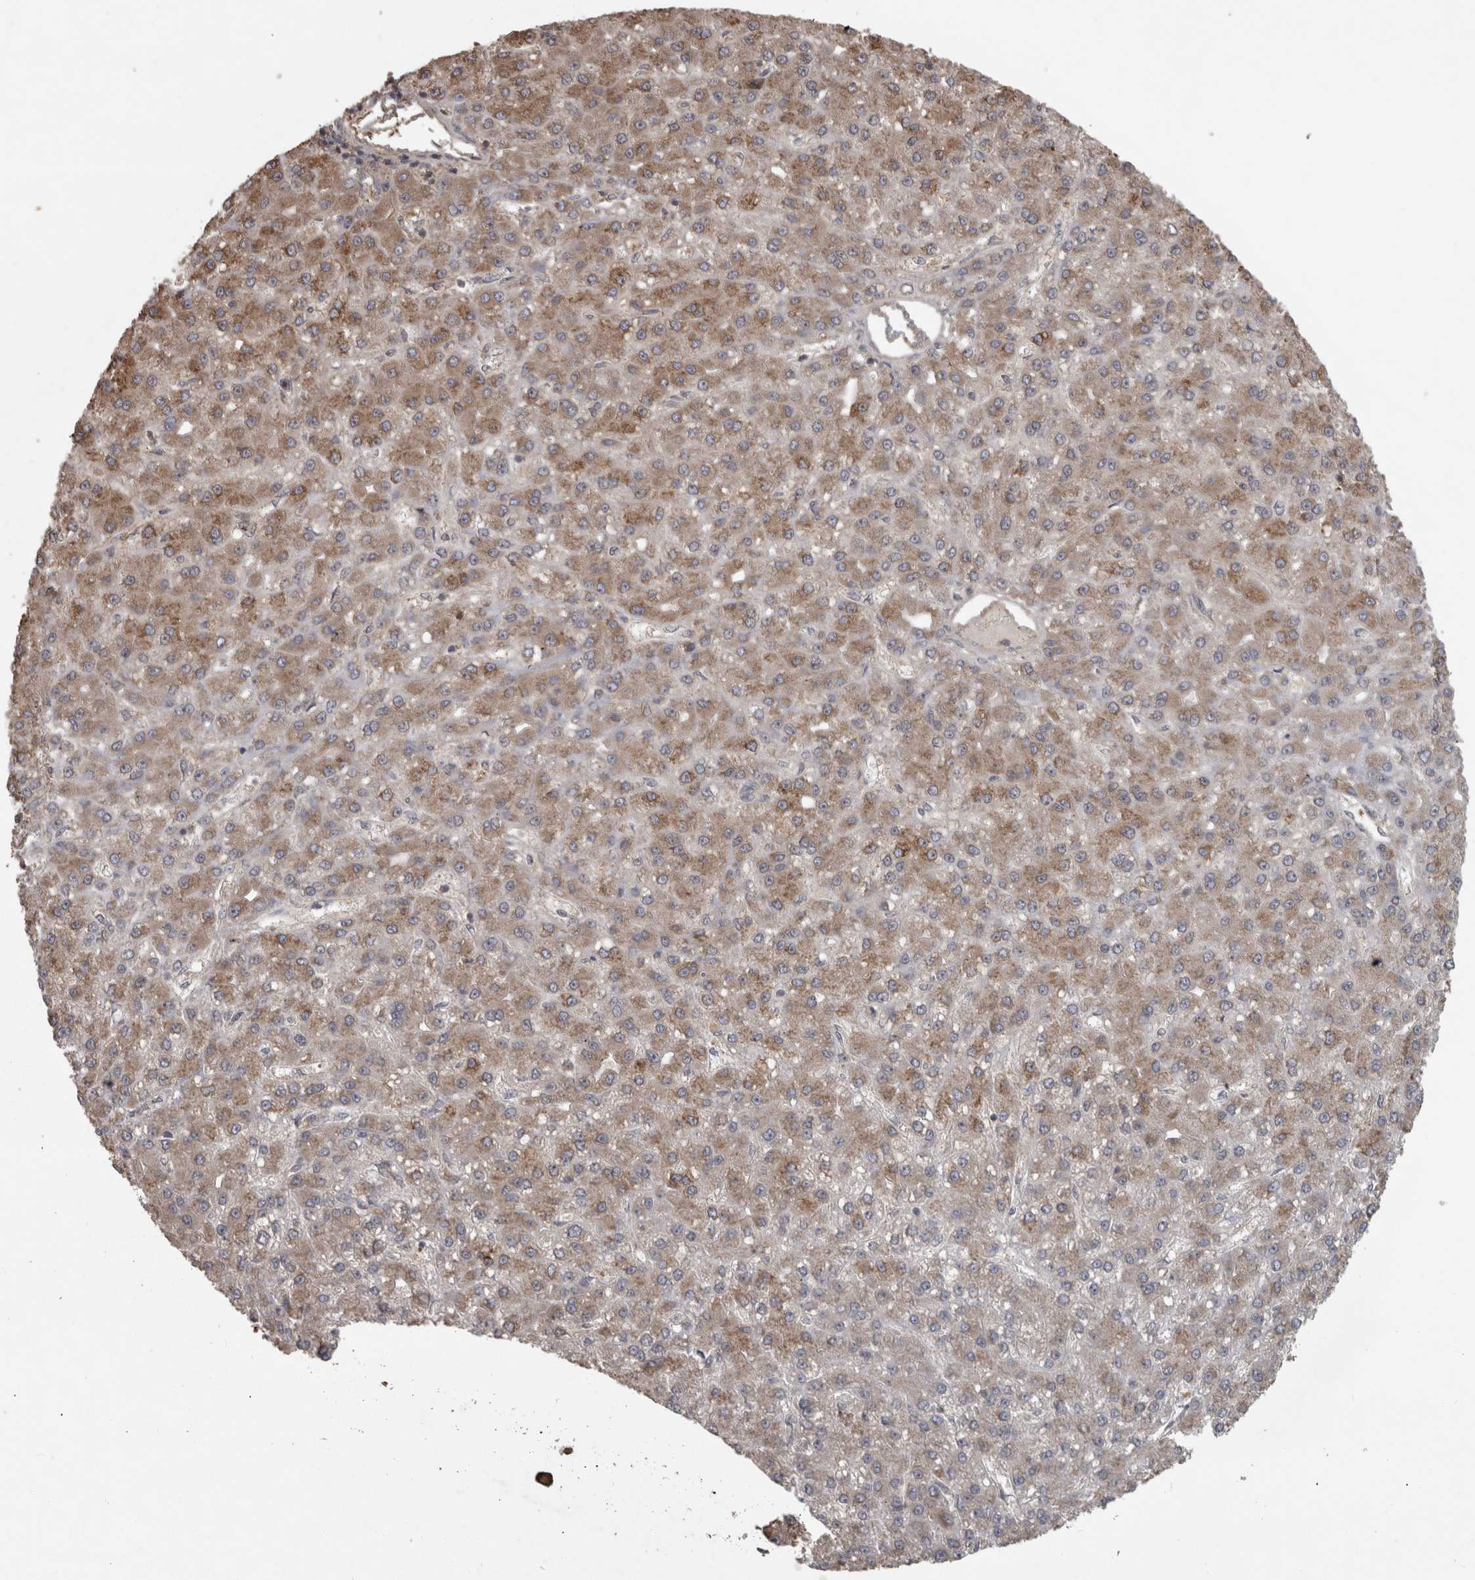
{"staining": {"intensity": "weak", "quantity": ">75%", "location": "cytoplasmic/membranous"}, "tissue": "liver cancer", "cell_type": "Tumor cells", "image_type": "cancer", "snomed": [{"axis": "morphology", "description": "Carcinoma, Hepatocellular, NOS"}, {"axis": "topography", "description": "Liver"}], "caption": "There is low levels of weak cytoplasmic/membranous positivity in tumor cells of liver cancer (hepatocellular carcinoma), as demonstrated by immunohistochemical staining (brown color).", "gene": "MICU3", "patient": {"sex": "male", "age": 67}}